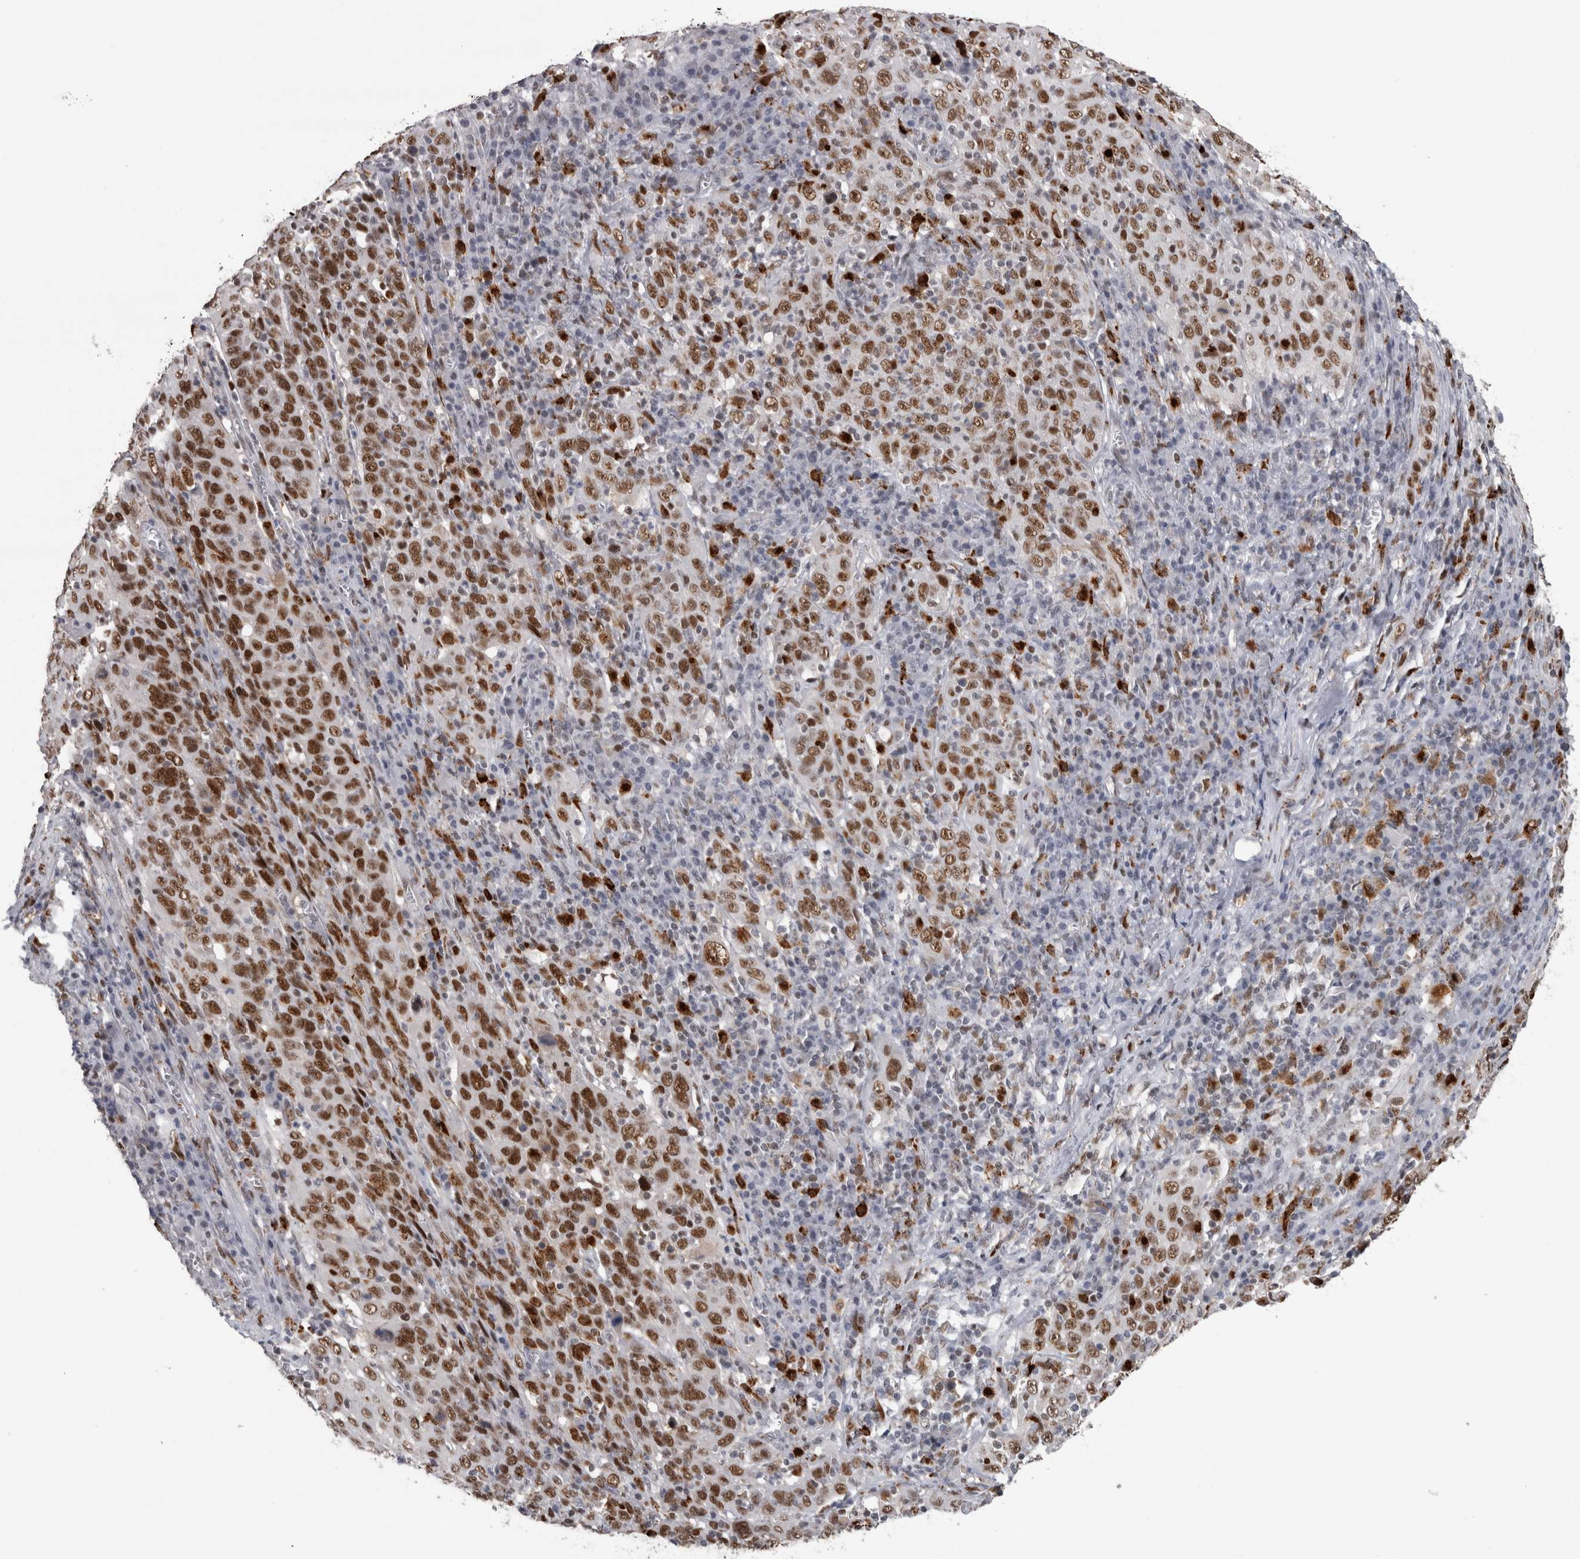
{"staining": {"intensity": "strong", "quantity": ">75%", "location": "nuclear"}, "tissue": "cervical cancer", "cell_type": "Tumor cells", "image_type": "cancer", "snomed": [{"axis": "morphology", "description": "Squamous cell carcinoma, NOS"}, {"axis": "topography", "description": "Cervix"}], "caption": "Protein analysis of cervical squamous cell carcinoma tissue demonstrates strong nuclear expression in about >75% of tumor cells.", "gene": "POLD2", "patient": {"sex": "female", "age": 46}}